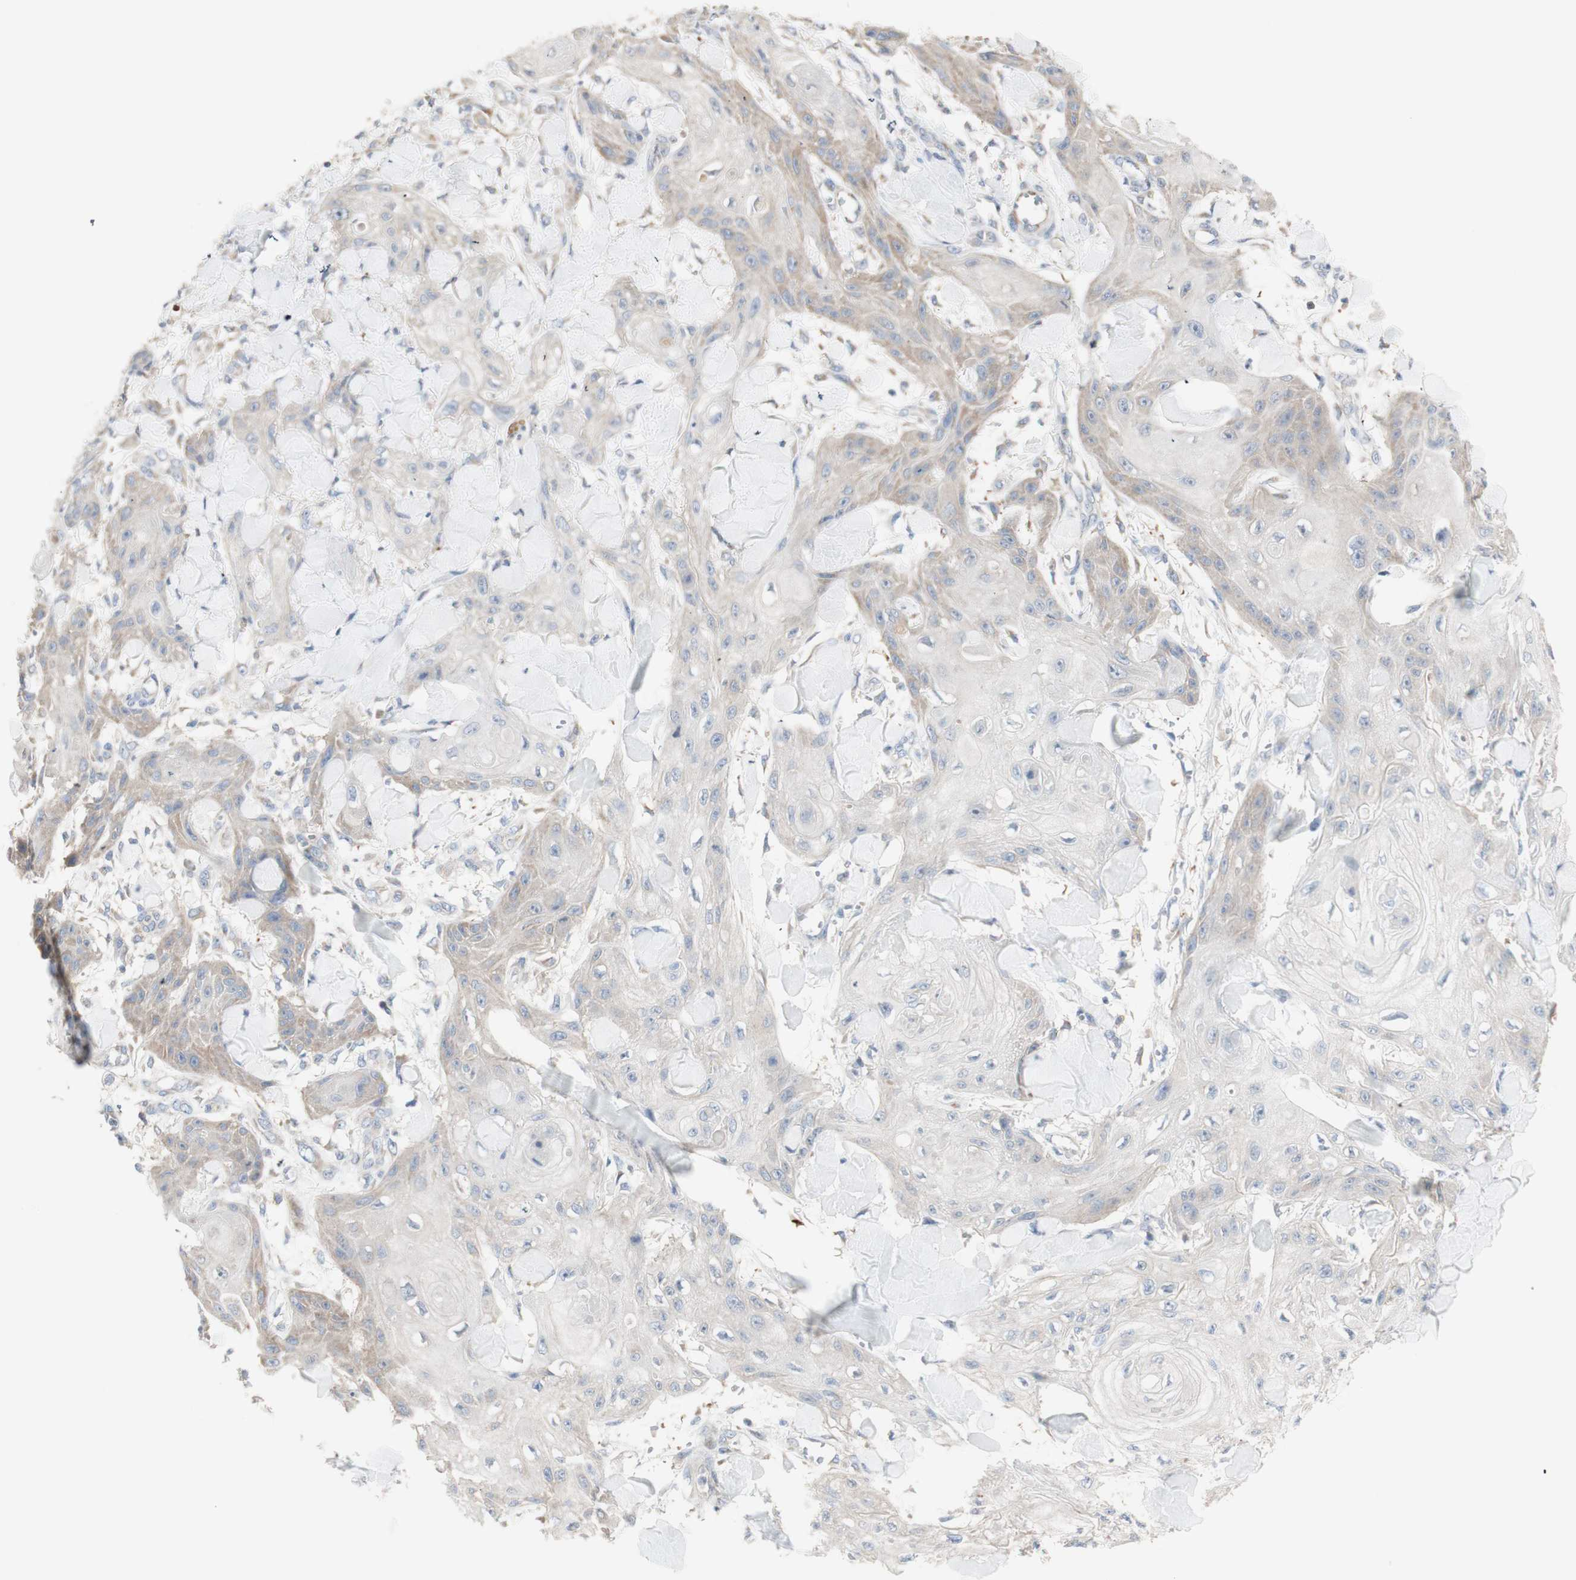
{"staining": {"intensity": "weak", "quantity": "<25%", "location": "cytoplasmic/membranous"}, "tissue": "skin cancer", "cell_type": "Tumor cells", "image_type": "cancer", "snomed": [{"axis": "morphology", "description": "Squamous cell carcinoma, NOS"}, {"axis": "topography", "description": "Skin"}], "caption": "An image of human skin cancer (squamous cell carcinoma) is negative for staining in tumor cells. Brightfield microscopy of IHC stained with DAB (brown) and hematoxylin (blue), captured at high magnification.", "gene": "C3orf52", "patient": {"sex": "male", "age": 74}}